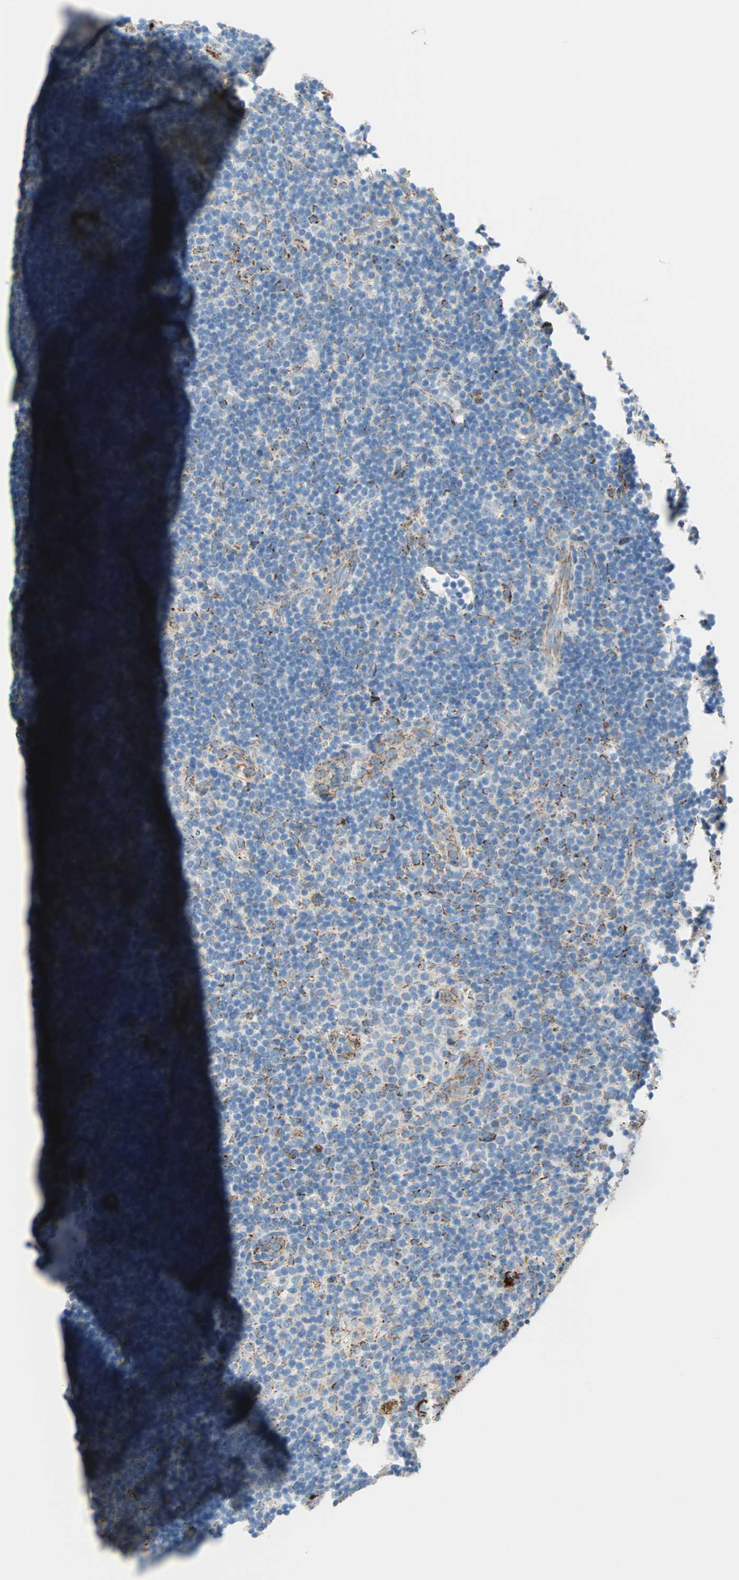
{"staining": {"intensity": "strong", "quantity": ">75%", "location": "cytoplasmic/membranous"}, "tissue": "lymphoma", "cell_type": "Tumor cells", "image_type": "cancer", "snomed": [{"axis": "morphology", "description": "Hodgkin's disease, NOS"}, {"axis": "topography", "description": "Lymph node"}], "caption": "Immunohistochemistry (IHC) (DAB) staining of Hodgkin's disease exhibits strong cytoplasmic/membranous protein positivity in approximately >75% of tumor cells.", "gene": "TST", "patient": {"sex": "female", "age": 57}}